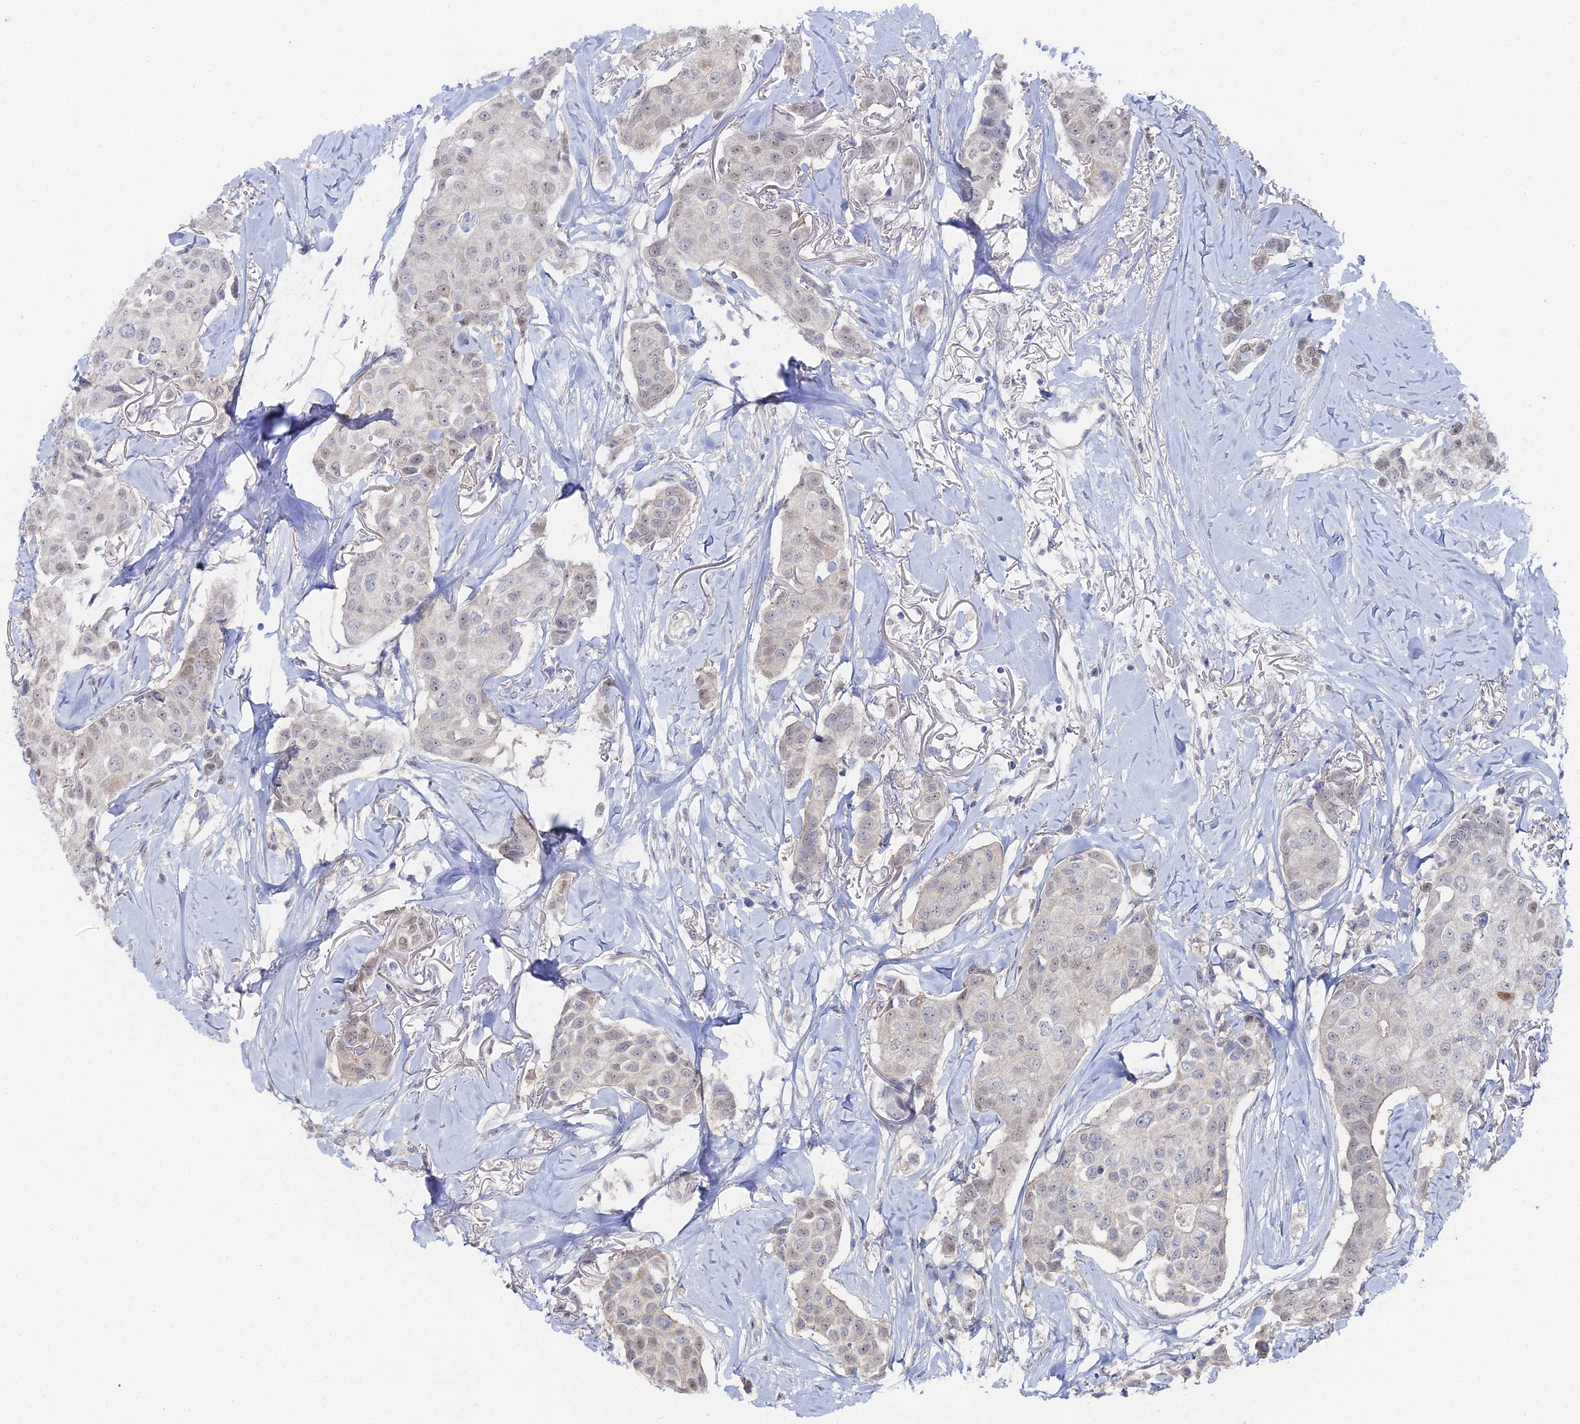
{"staining": {"intensity": "weak", "quantity": "25%-75%", "location": "nuclear"}, "tissue": "breast cancer", "cell_type": "Tumor cells", "image_type": "cancer", "snomed": [{"axis": "morphology", "description": "Duct carcinoma"}, {"axis": "topography", "description": "Breast"}], "caption": "IHC photomicrograph of human breast cancer stained for a protein (brown), which reveals low levels of weak nuclear expression in about 25%-75% of tumor cells.", "gene": "THAP4", "patient": {"sex": "female", "age": 80}}